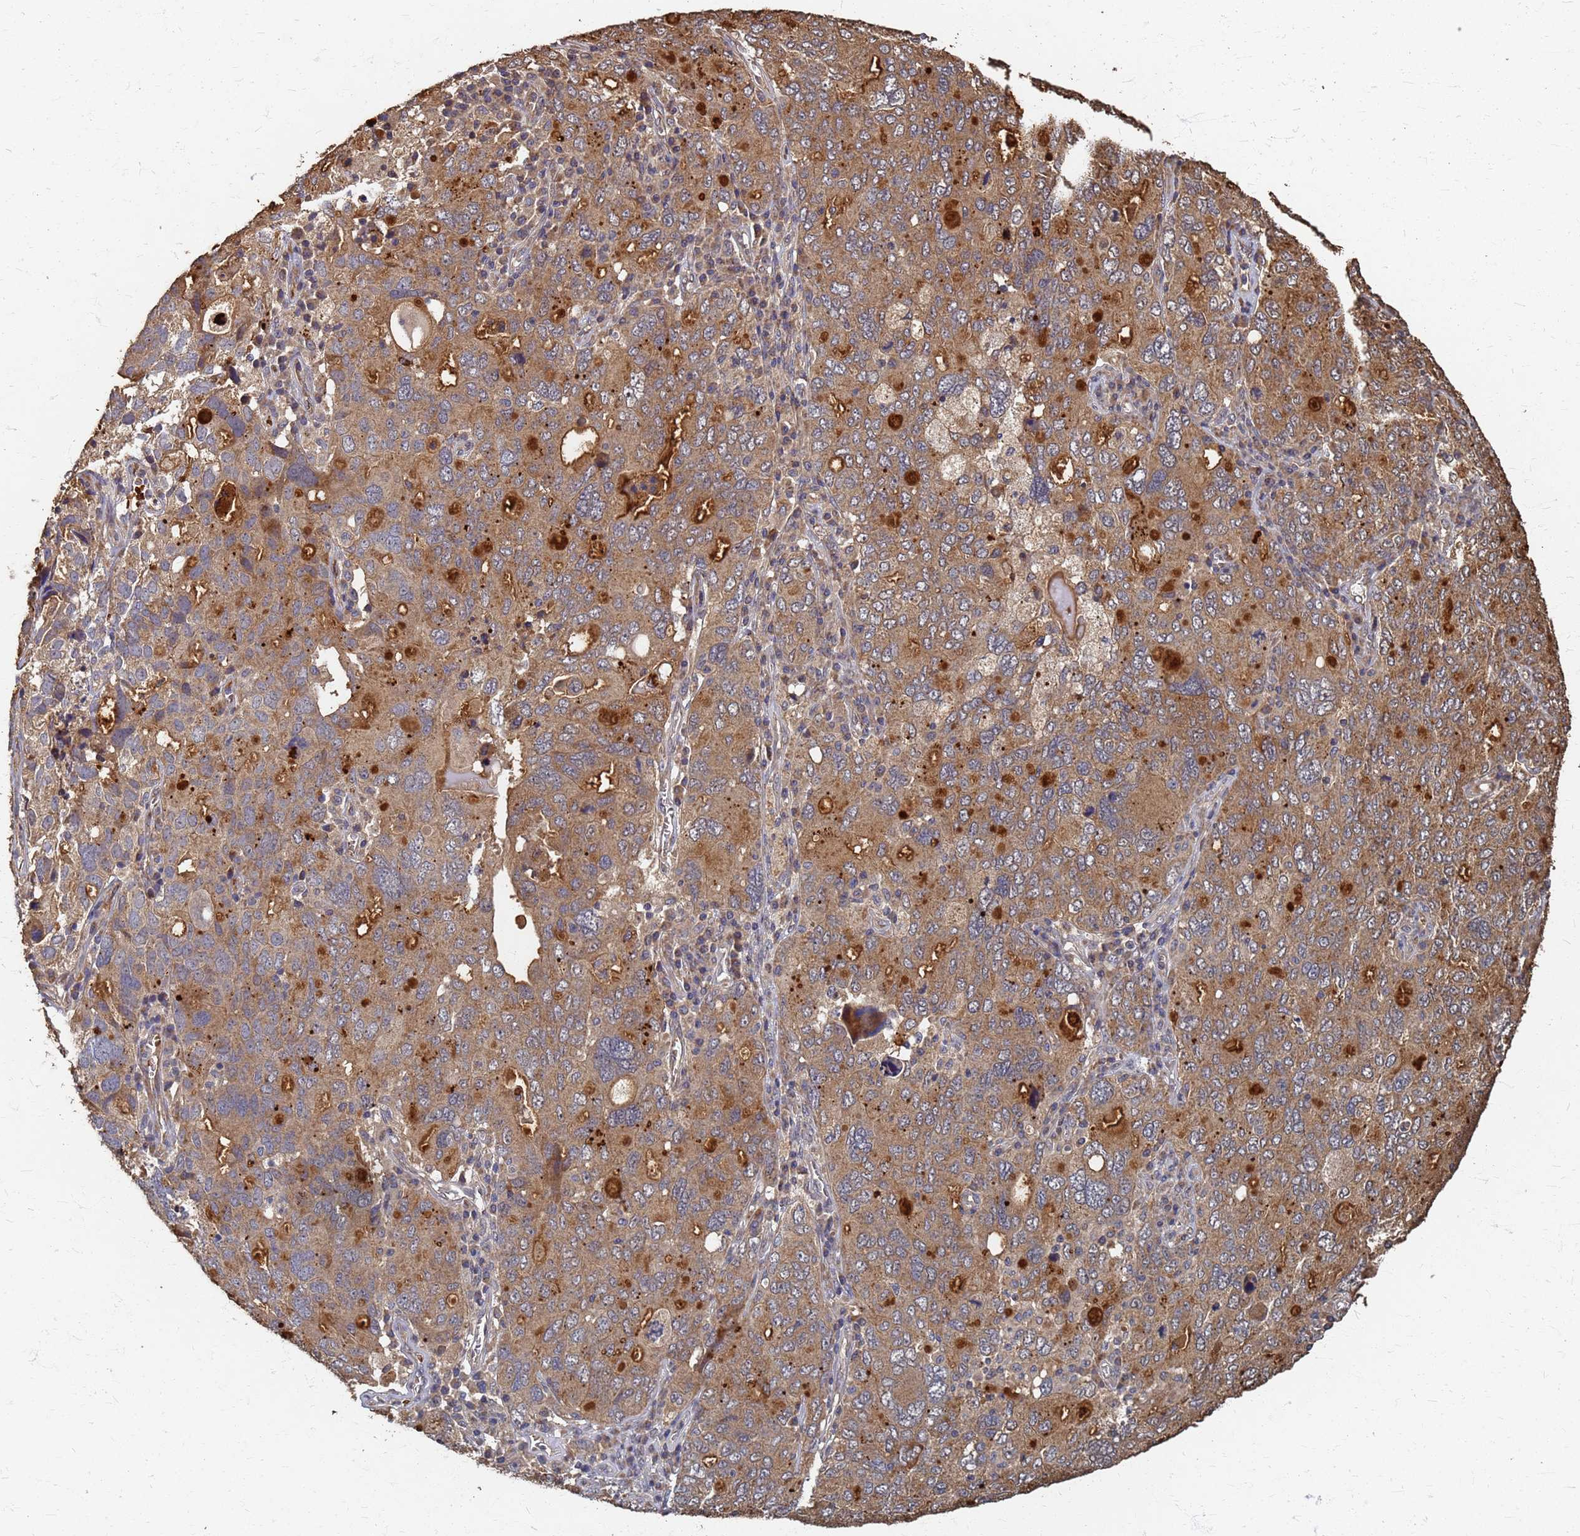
{"staining": {"intensity": "moderate", "quantity": ">75%", "location": "cytoplasmic/membranous"}, "tissue": "ovarian cancer", "cell_type": "Tumor cells", "image_type": "cancer", "snomed": [{"axis": "morphology", "description": "Carcinoma, endometroid"}, {"axis": "topography", "description": "Ovary"}], "caption": "Brown immunohistochemical staining in ovarian endometroid carcinoma reveals moderate cytoplasmic/membranous staining in approximately >75% of tumor cells.", "gene": "DPH5", "patient": {"sex": "female", "age": 62}}